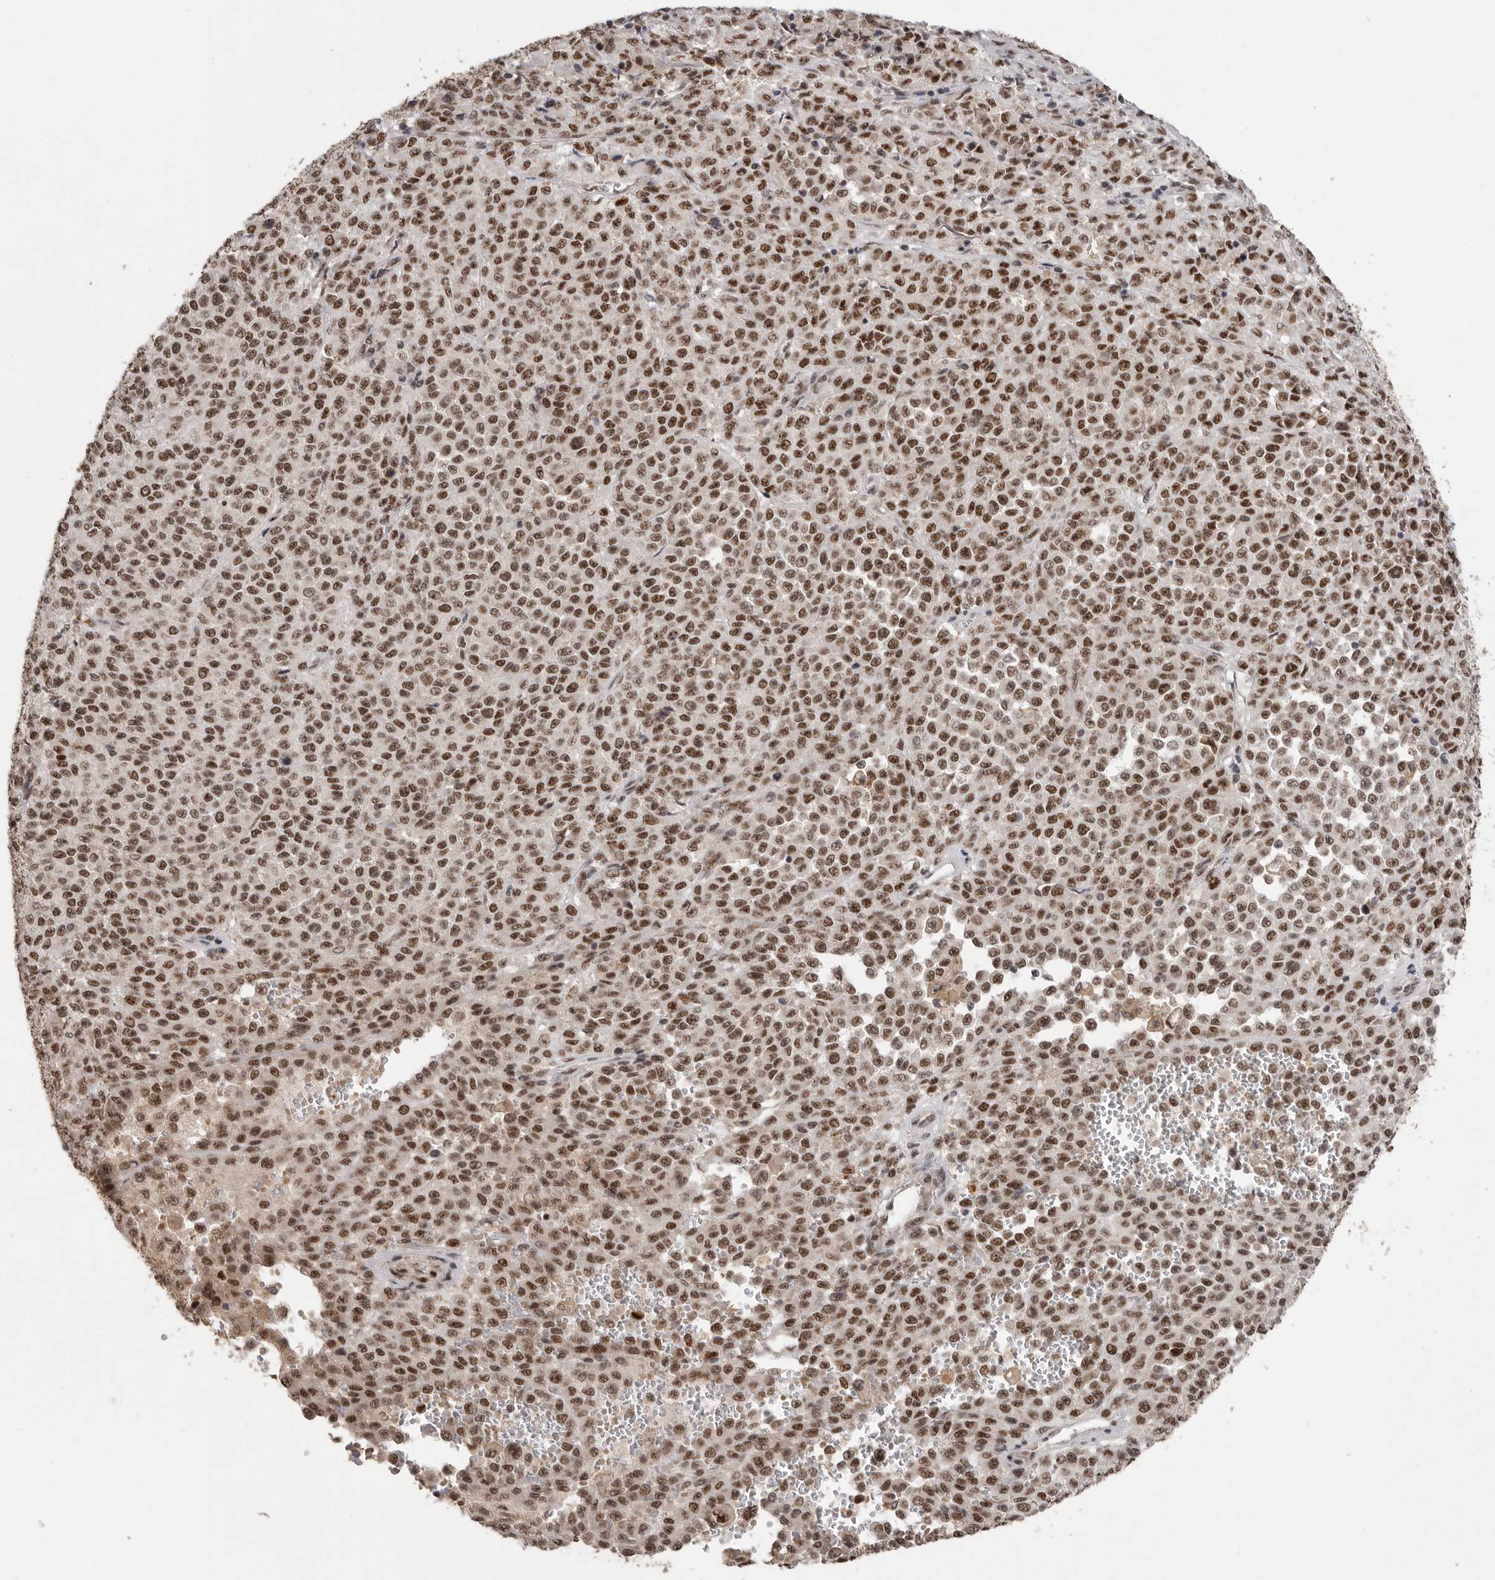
{"staining": {"intensity": "moderate", "quantity": ">75%", "location": "nuclear"}, "tissue": "melanoma", "cell_type": "Tumor cells", "image_type": "cancer", "snomed": [{"axis": "morphology", "description": "Malignant melanoma, Metastatic site"}, {"axis": "topography", "description": "Pancreas"}], "caption": "About >75% of tumor cells in human melanoma demonstrate moderate nuclear protein staining as visualized by brown immunohistochemical staining.", "gene": "PPP1R10", "patient": {"sex": "female", "age": 30}}